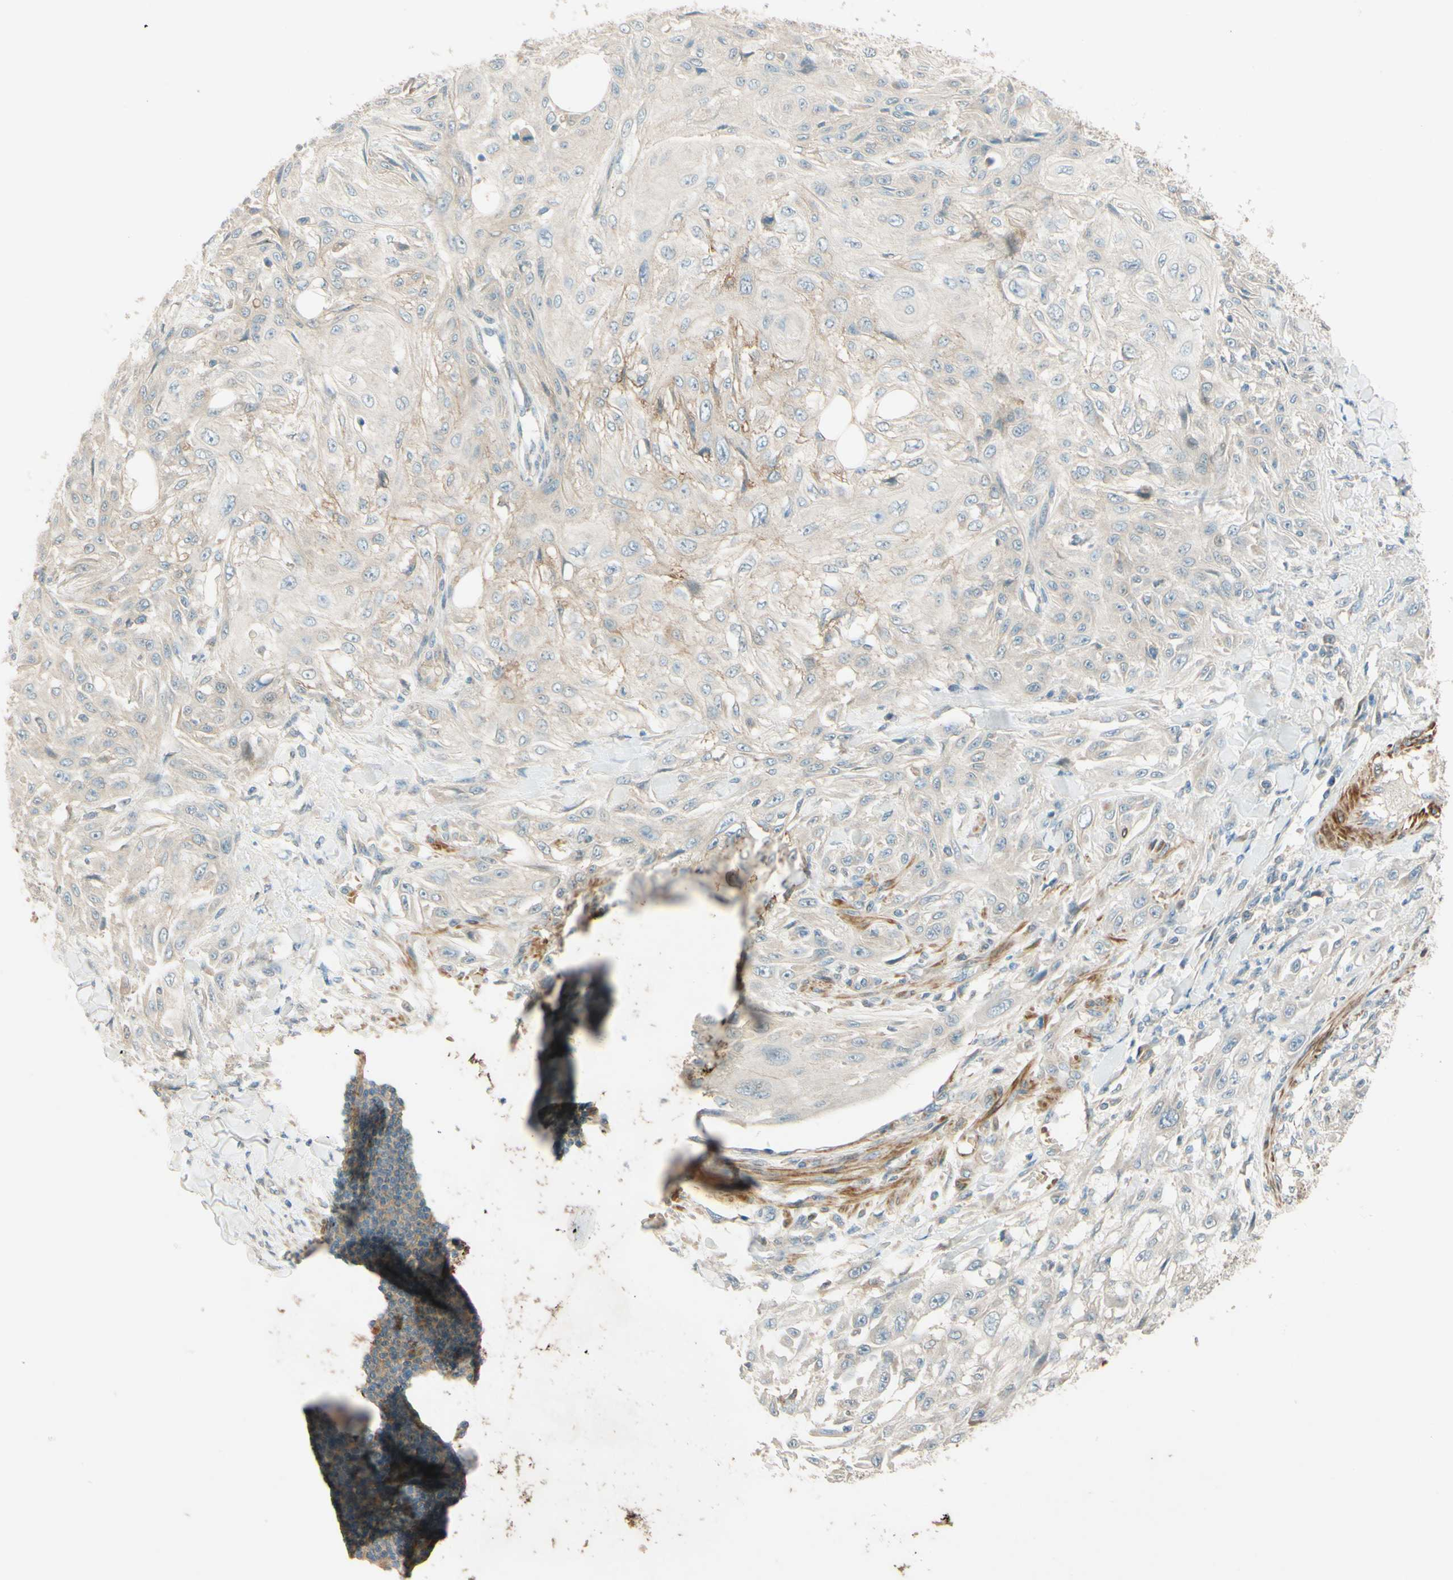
{"staining": {"intensity": "negative", "quantity": "none", "location": "none"}, "tissue": "skin cancer", "cell_type": "Tumor cells", "image_type": "cancer", "snomed": [{"axis": "morphology", "description": "Squamous cell carcinoma, NOS"}, {"axis": "topography", "description": "Skin"}], "caption": "A micrograph of squamous cell carcinoma (skin) stained for a protein shows no brown staining in tumor cells.", "gene": "ADAM17", "patient": {"sex": "male", "age": 75}}